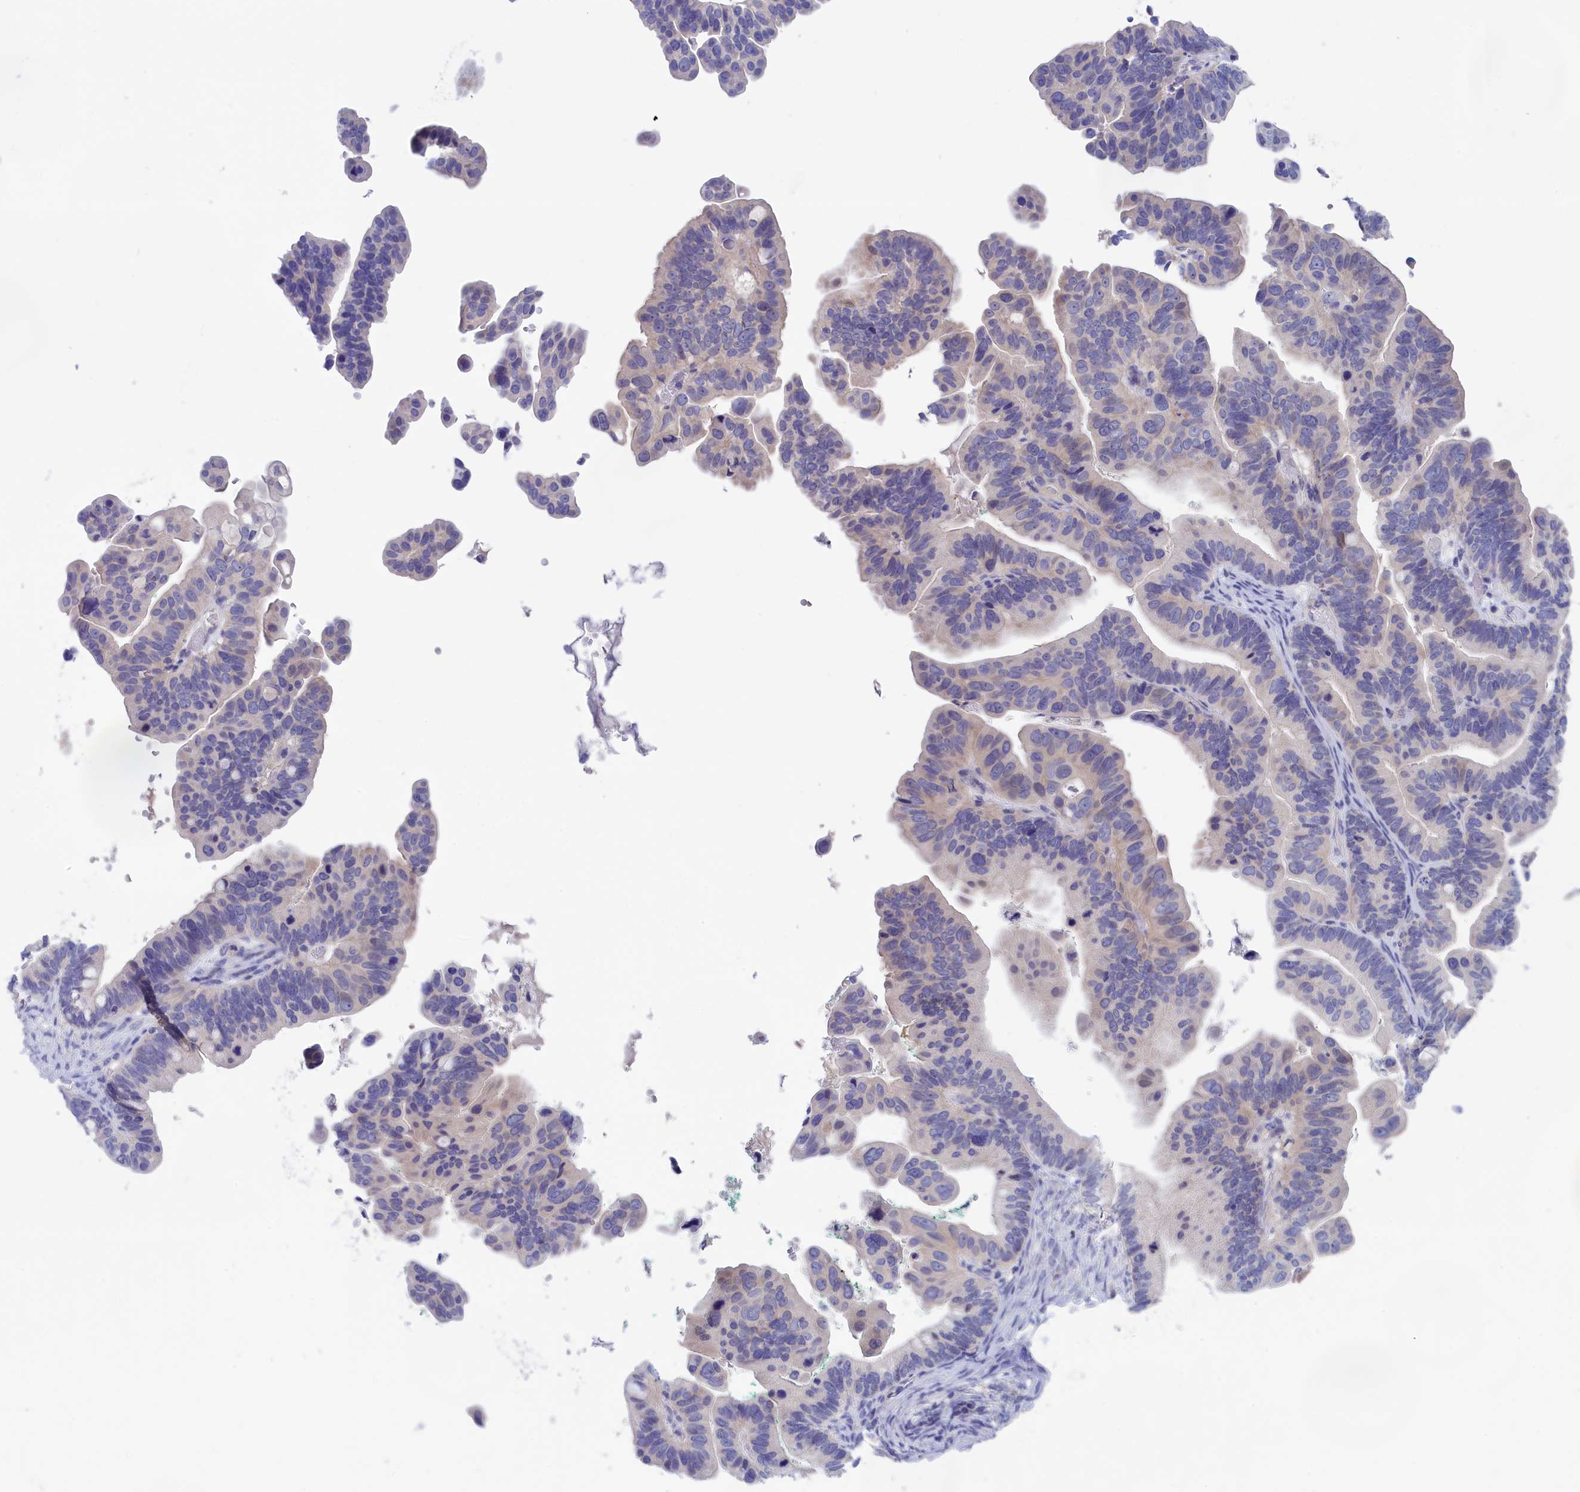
{"staining": {"intensity": "negative", "quantity": "none", "location": "none"}, "tissue": "ovarian cancer", "cell_type": "Tumor cells", "image_type": "cancer", "snomed": [{"axis": "morphology", "description": "Cystadenocarcinoma, serous, NOS"}, {"axis": "topography", "description": "Ovary"}], "caption": "Protein analysis of ovarian serous cystadenocarcinoma reveals no significant positivity in tumor cells. The staining is performed using DAB (3,3'-diaminobenzidine) brown chromogen with nuclei counter-stained in using hematoxylin.", "gene": "VPS35L", "patient": {"sex": "female", "age": 56}}